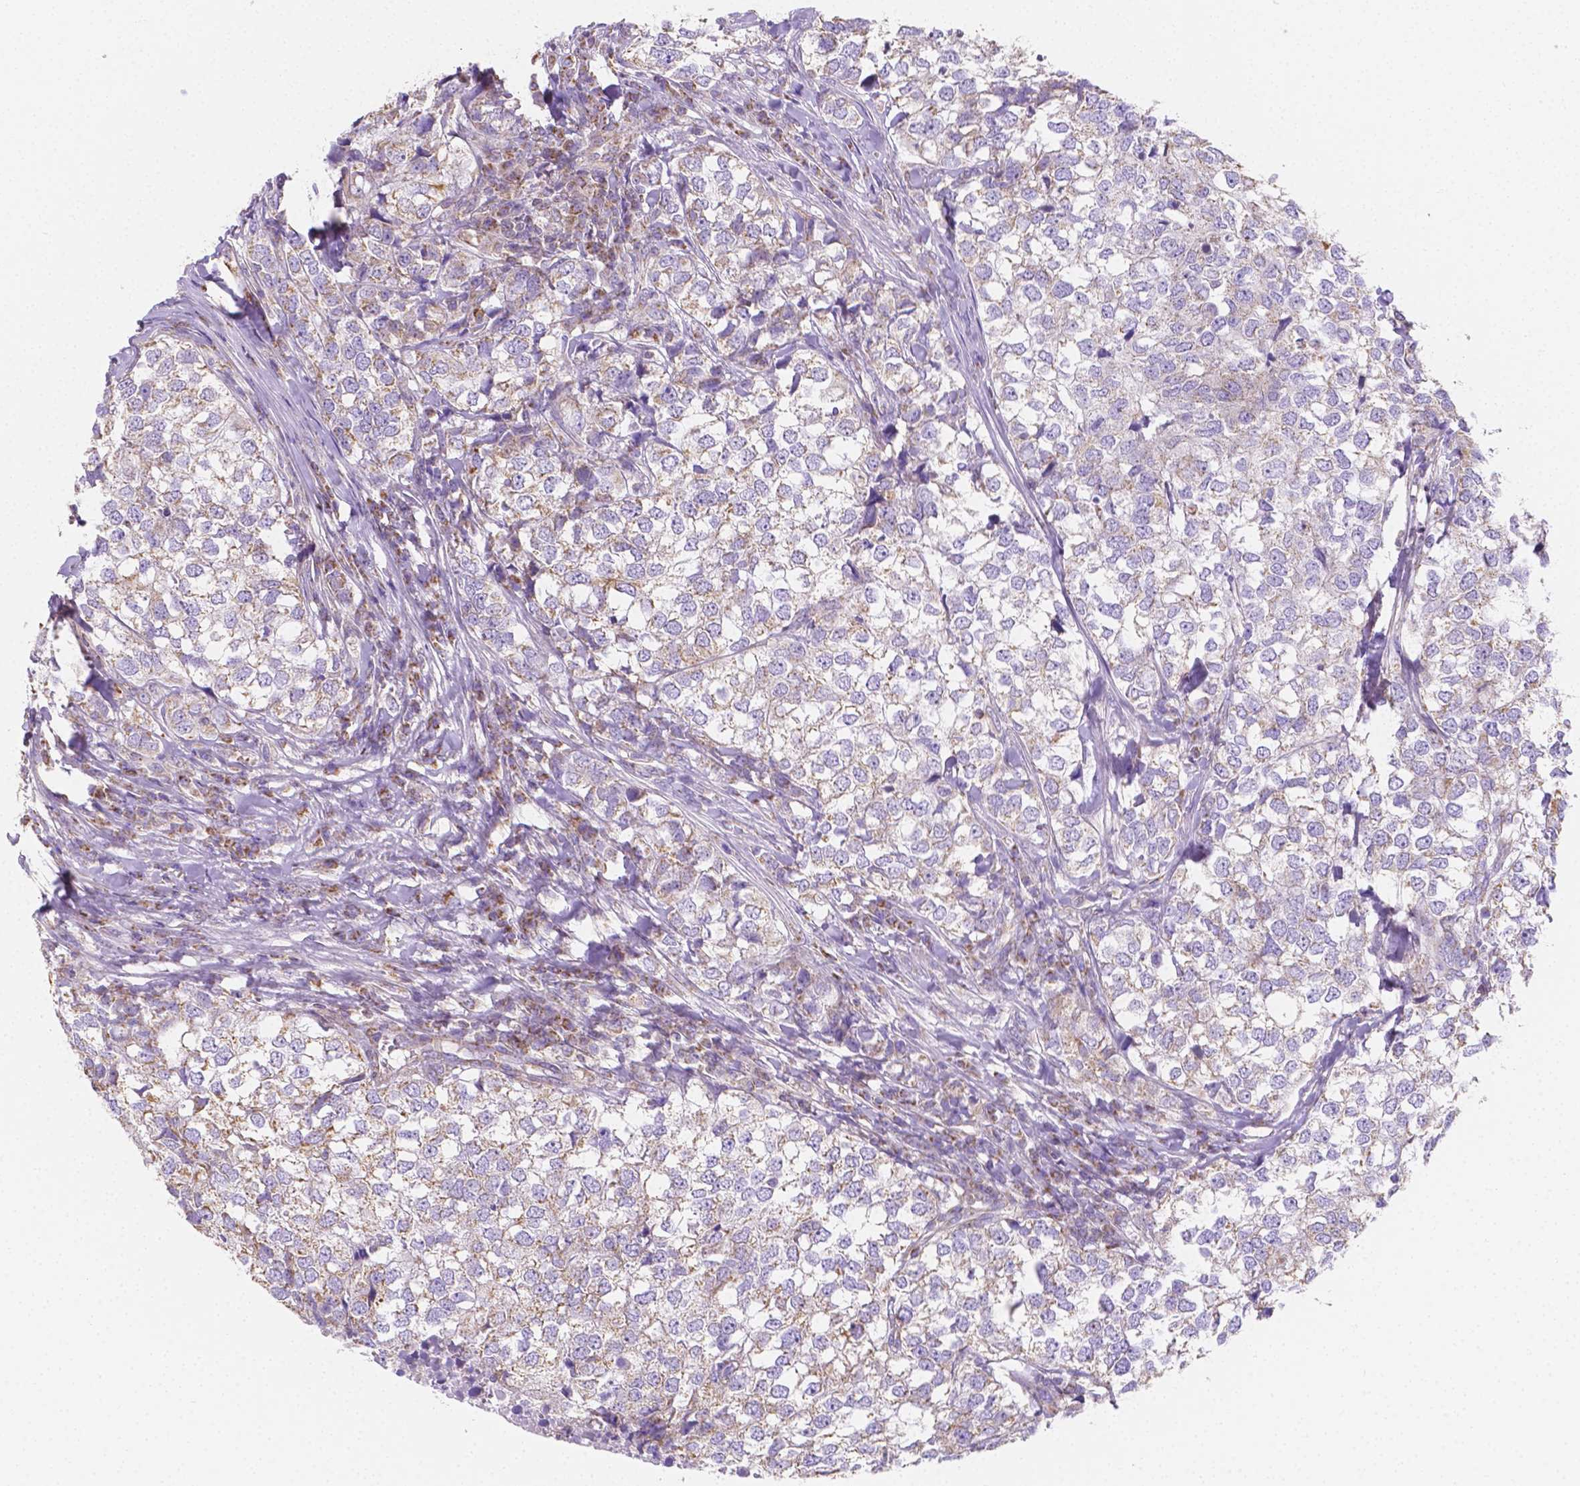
{"staining": {"intensity": "strong", "quantity": "<25%", "location": "cytoplasmic/membranous"}, "tissue": "breast cancer", "cell_type": "Tumor cells", "image_type": "cancer", "snomed": [{"axis": "morphology", "description": "Duct carcinoma"}, {"axis": "topography", "description": "Breast"}], "caption": "Tumor cells exhibit medium levels of strong cytoplasmic/membranous staining in about <25% of cells in human breast cancer.", "gene": "SGTB", "patient": {"sex": "female", "age": 30}}